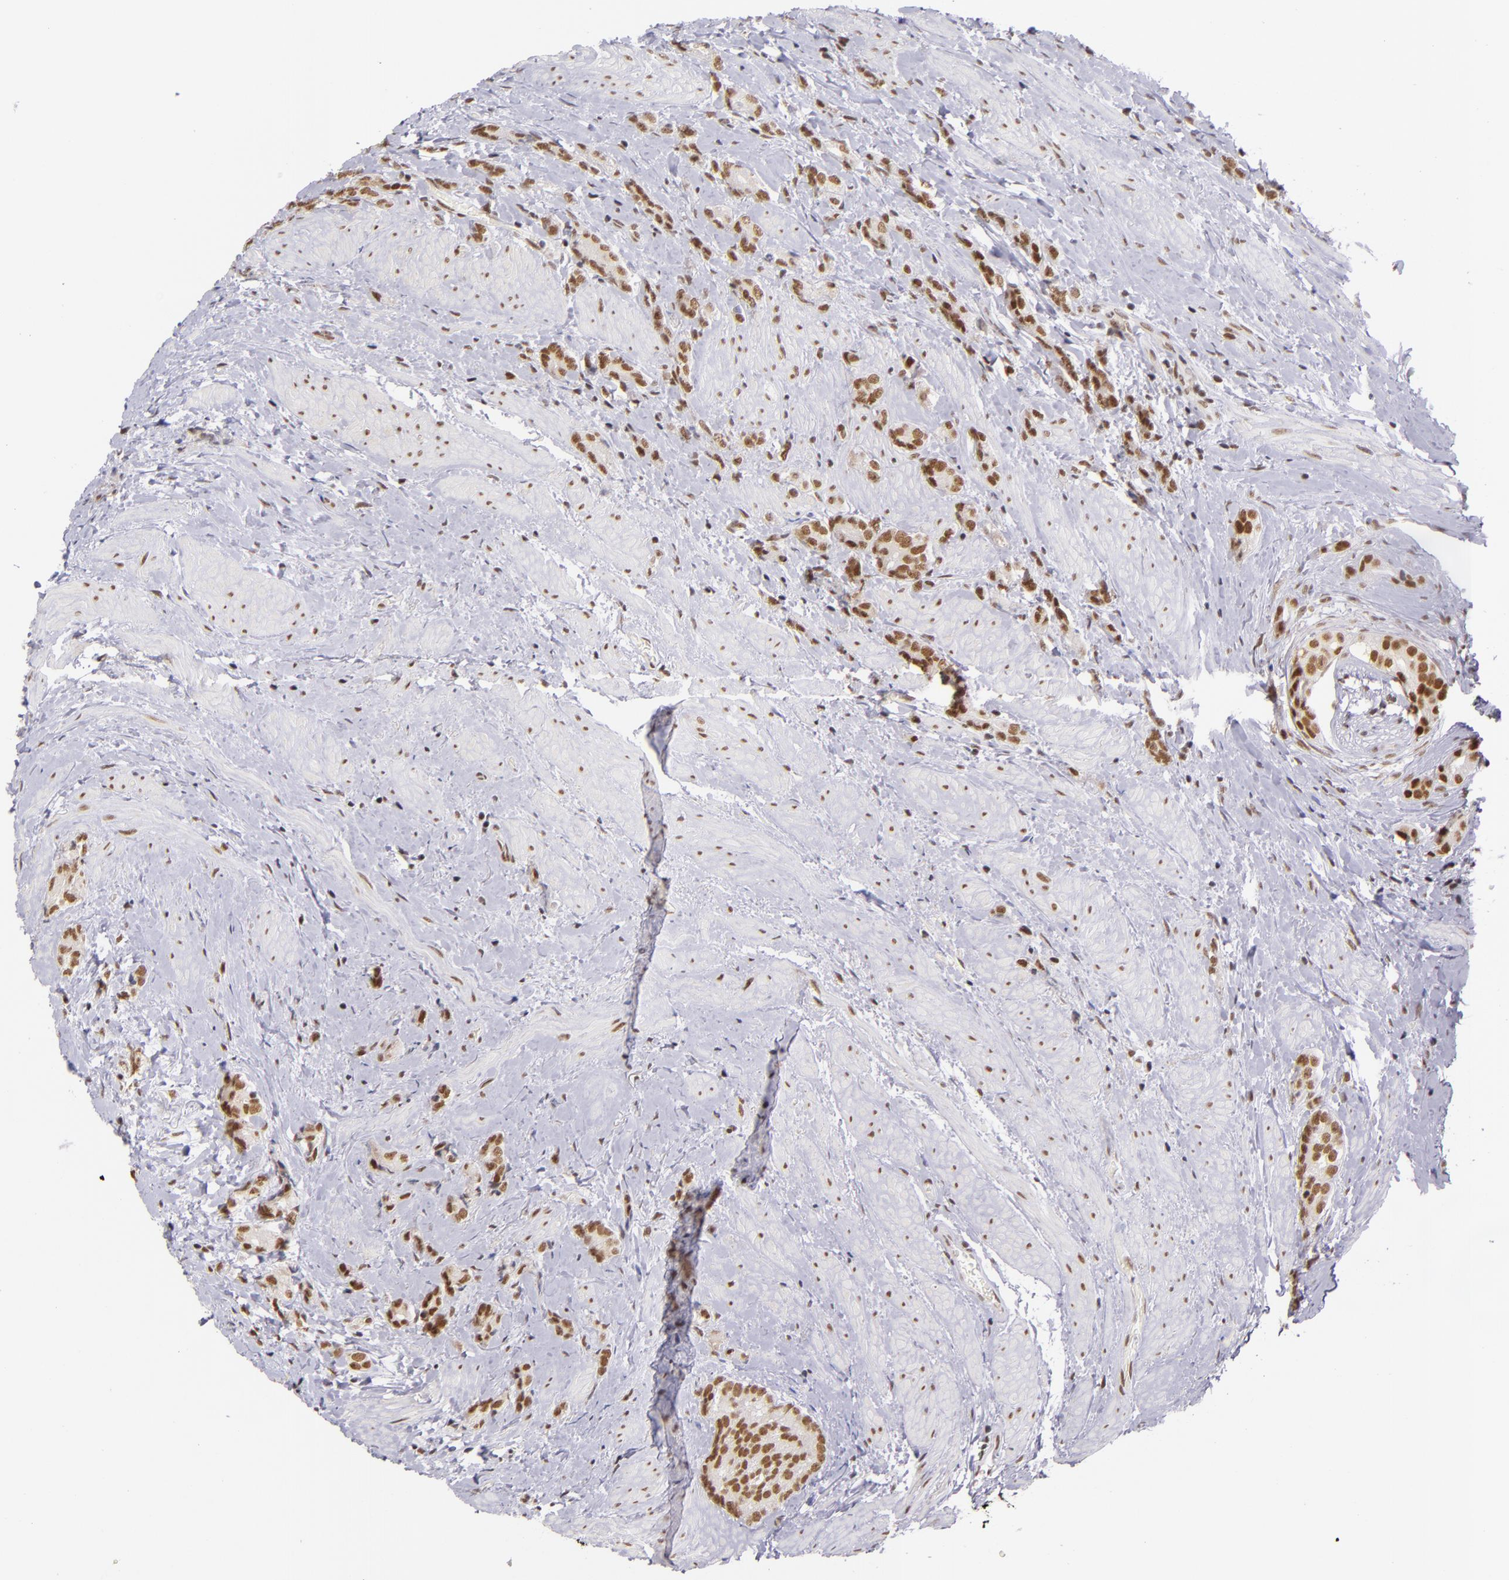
{"staining": {"intensity": "moderate", "quantity": ">75%", "location": "nuclear"}, "tissue": "prostate cancer", "cell_type": "Tumor cells", "image_type": "cancer", "snomed": [{"axis": "morphology", "description": "Adenocarcinoma, Medium grade"}, {"axis": "topography", "description": "Prostate"}], "caption": "Immunohistochemical staining of human prostate cancer shows medium levels of moderate nuclear expression in about >75% of tumor cells.", "gene": "ZNF148", "patient": {"sex": "male", "age": 59}}